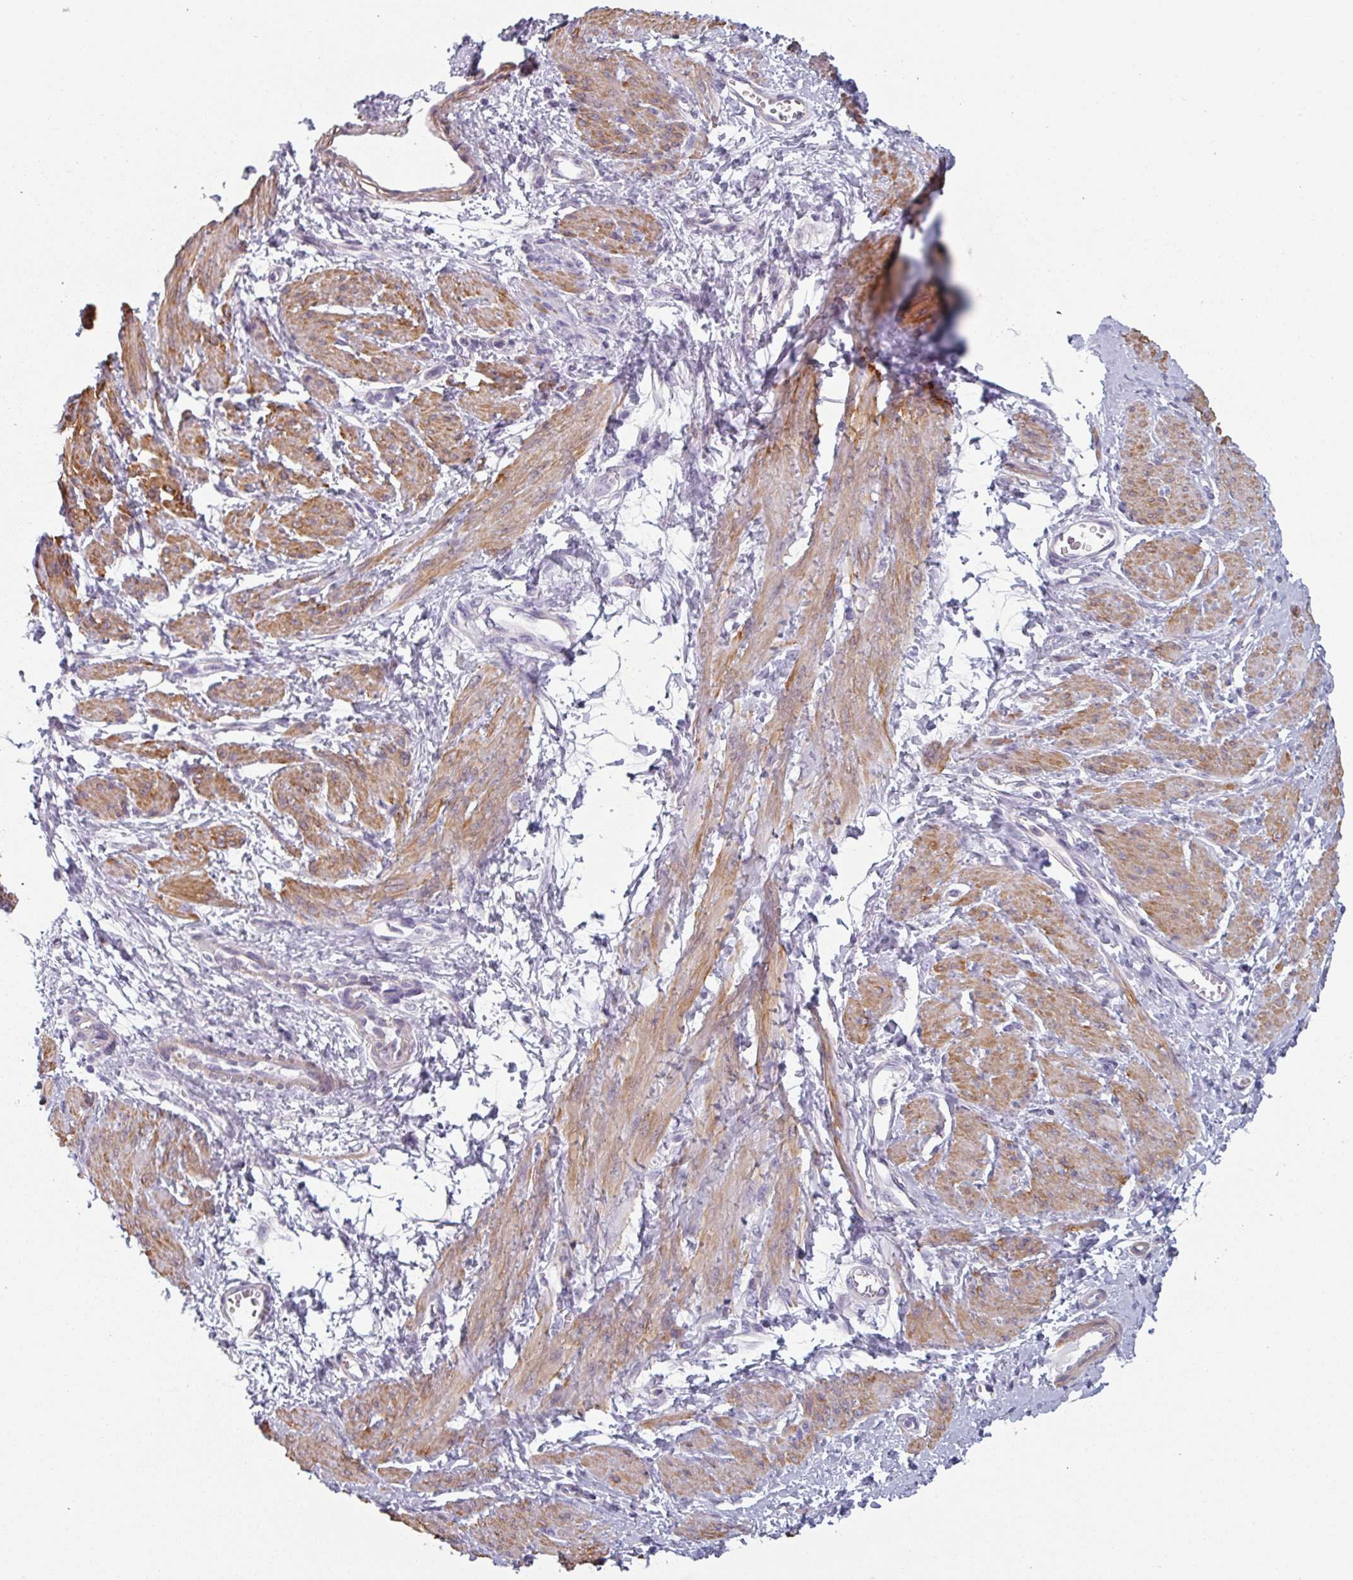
{"staining": {"intensity": "moderate", "quantity": ">75%", "location": "cytoplasmic/membranous"}, "tissue": "smooth muscle", "cell_type": "Smooth muscle cells", "image_type": "normal", "snomed": [{"axis": "morphology", "description": "Normal tissue, NOS"}, {"axis": "topography", "description": "Smooth muscle"}, {"axis": "topography", "description": "Uterus"}], "caption": "Immunohistochemistry of normal human smooth muscle displays medium levels of moderate cytoplasmic/membranous positivity in approximately >75% of smooth muscle cells. (brown staining indicates protein expression, while blue staining denotes nuclei).", "gene": "GSTA1", "patient": {"sex": "female", "age": 39}}